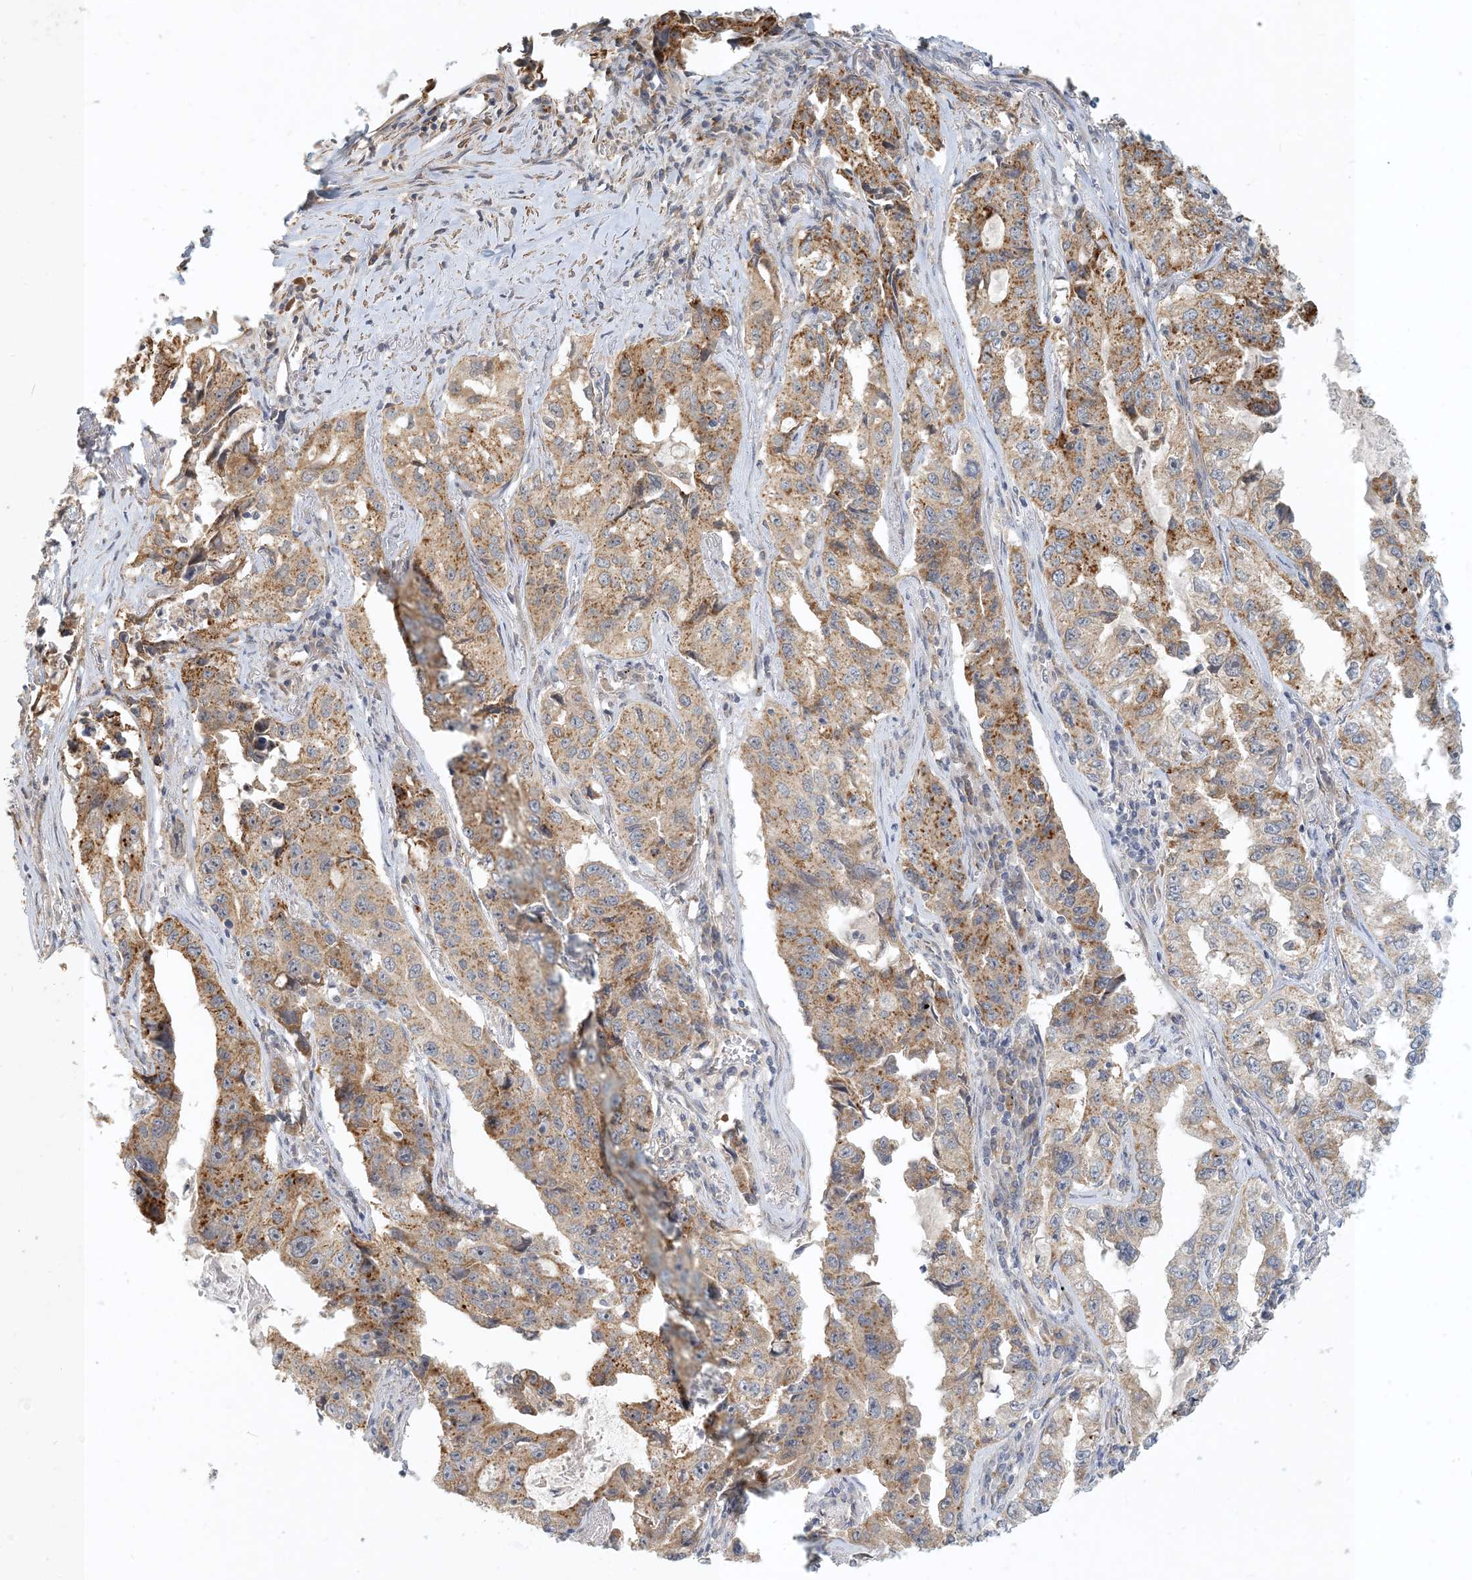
{"staining": {"intensity": "moderate", "quantity": ">75%", "location": "cytoplasmic/membranous"}, "tissue": "lung cancer", "cell_type": "Tumor cells", "image_type": "cancer", "snomed": [{"axis": "morphology", "description": "Adenocarcinoma, NOS"}, {"axis": "topography", "description": "Lung"}], "caption": "Brown immunohistochemical staining in lung adenocarcinoma displays moderate cytoplasmic/membranous staining in about >75% of tumor cells. (brown staining indicates protein expression, while blue staining denotes nuclei).", "gene": "ZBTB3", "patient": {"sex": "female", "age": 51}}